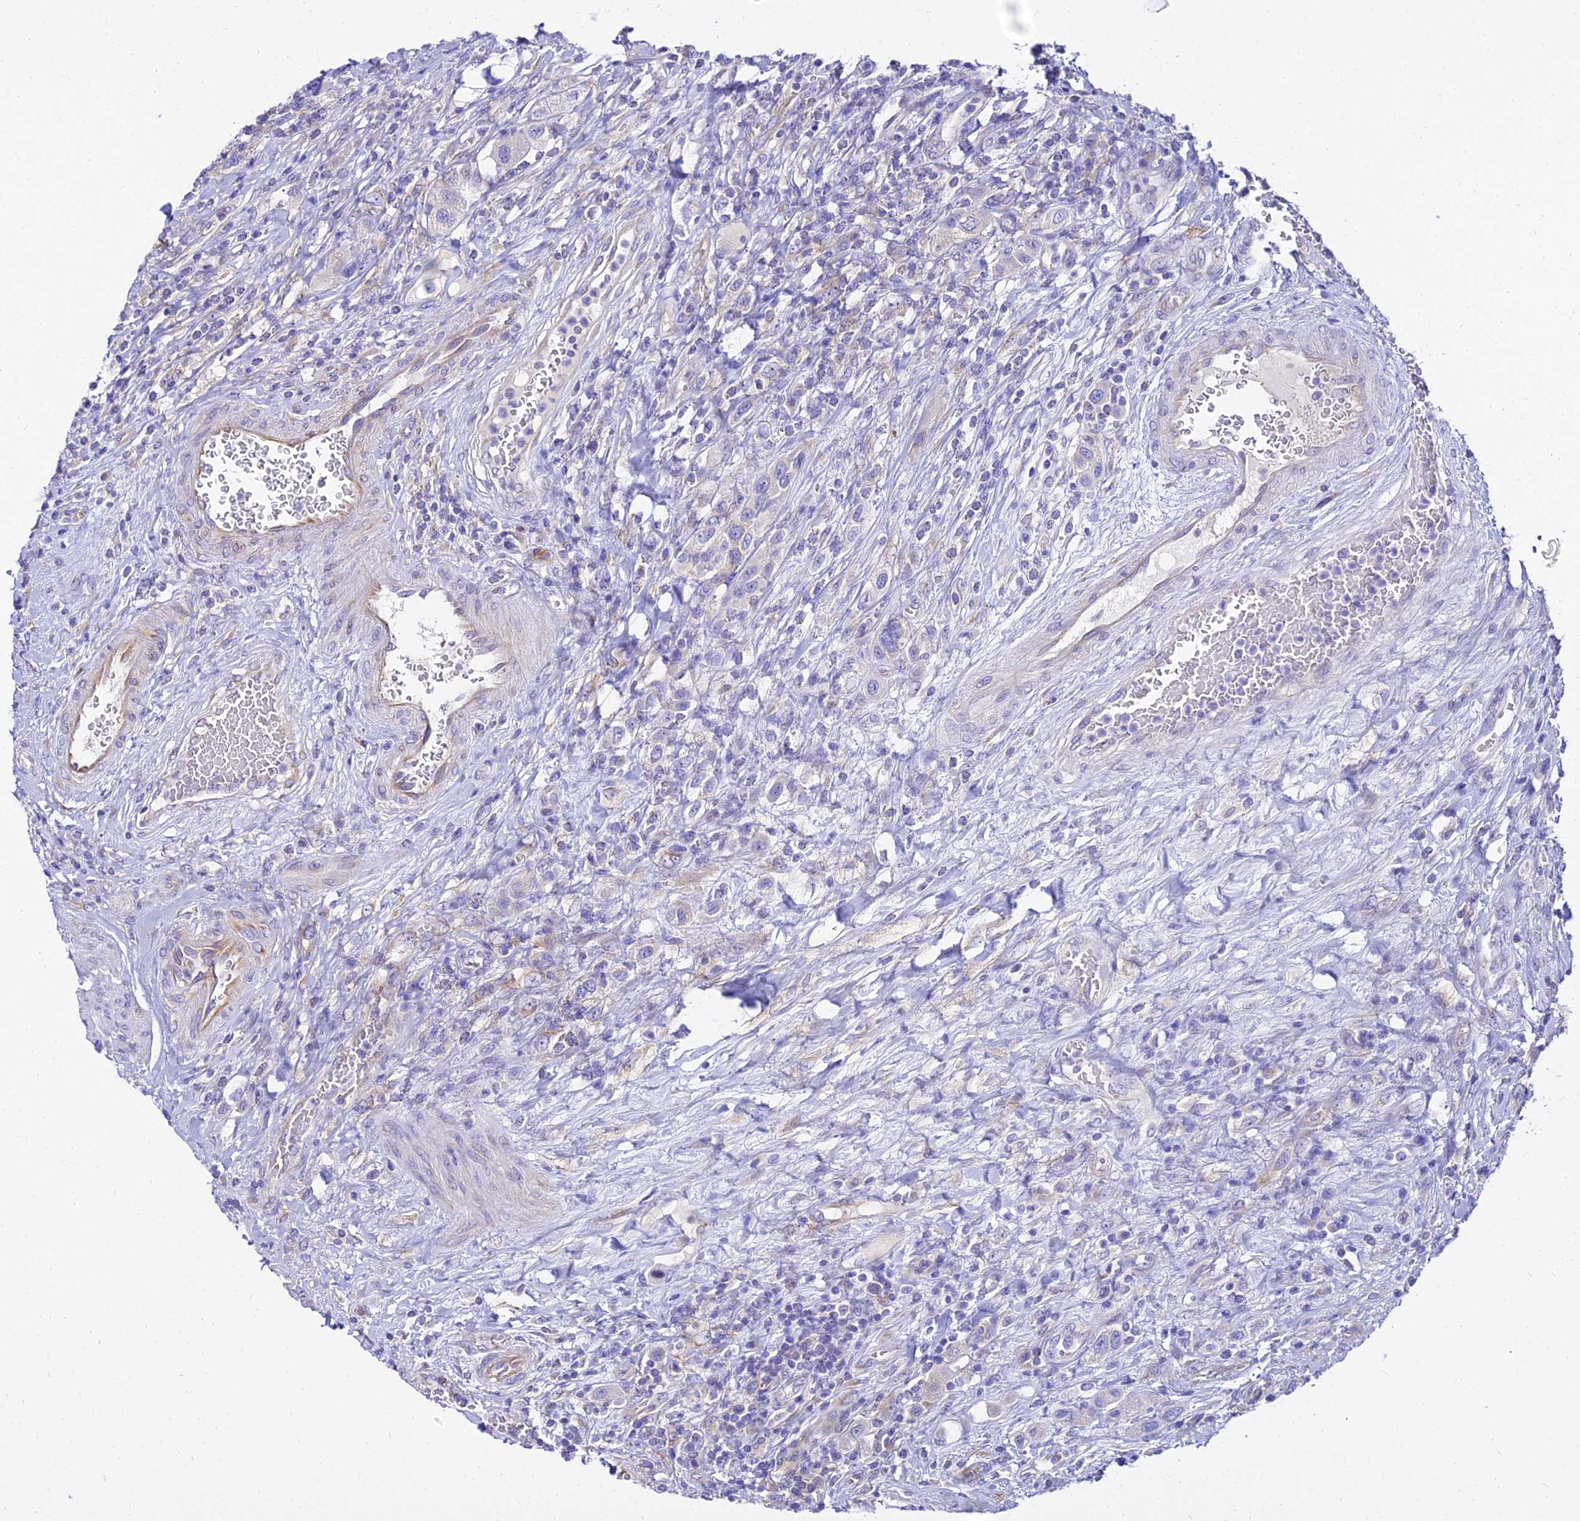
{"staining": {"intensity": "negative", "quantity": "none", "location": "none"}, "tissue": "urothelial cancer", "cell_type": "Tumor cells", "image_type": "cancer", "snomed": [{"axis": "morphology", "description": "Urothelial carcinoma, High grade"}, {"axis": "topography", "description": "Urinary bladder"}], "caption": "IHC of urothelial cancer demonstrates no staining in tumor cells.", "gene": "TUBA3D", "patient": {"sex": "male", "age": 50}}